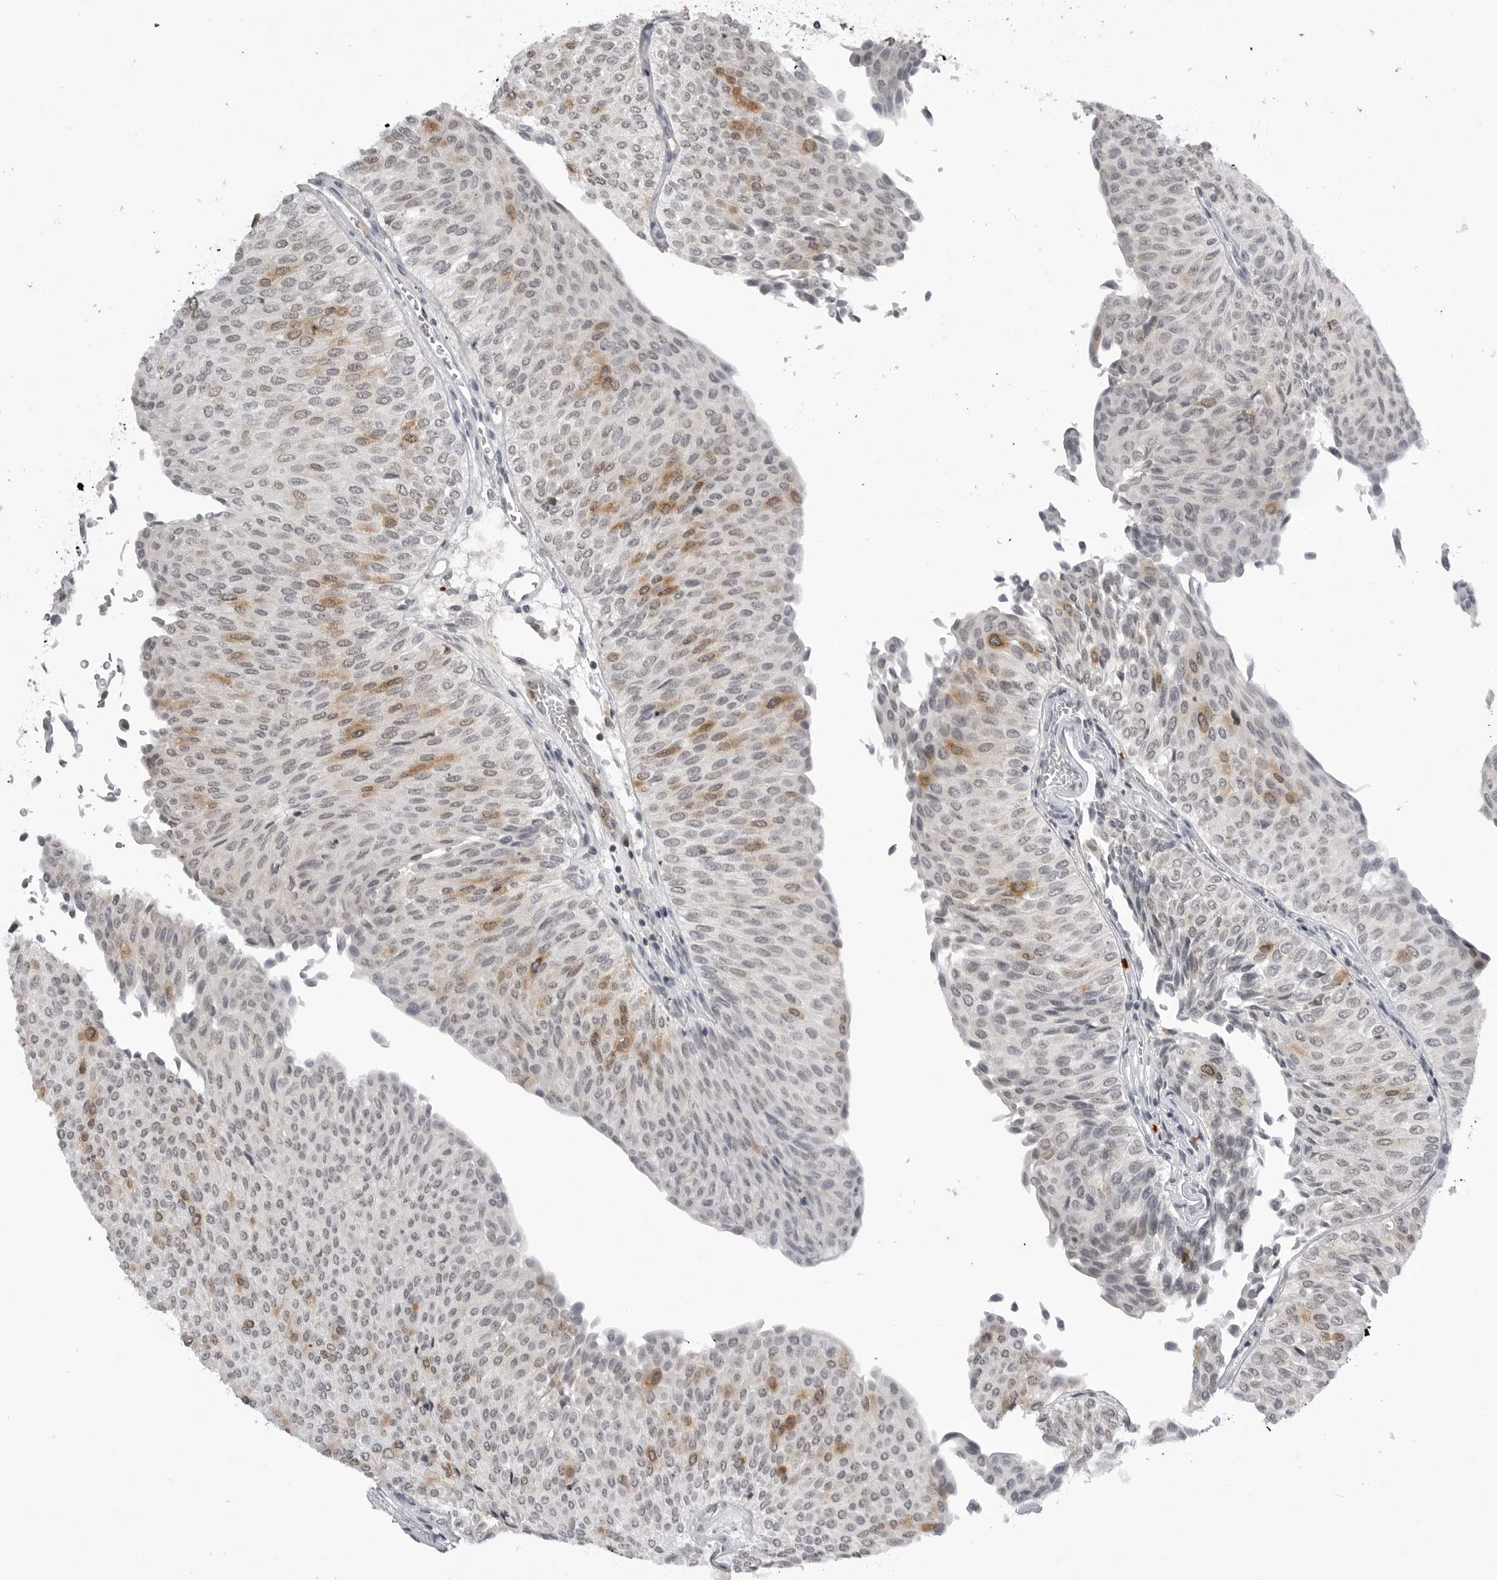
{"staining": {"intensity": "moderate", "quantity": "<25%", "location": "cytoplasmic/membranous"}, "tissue": "urothelial cancer", "cell_type": "Tumor cells", "image_type": "cancer", "snomed": [{"axis": "morphology", "description": "Urothelial carcinoma, Low grade"}, {"axis": "topography", "description": "Urinary bladder"}], "caption": "Tumor cells show low levels of moderate cytoplasmic/membranous staining in about <25% of cells in human urothelial cancer.", "gene": "RRM1", "patient": {"sex": "male", "age": 78}}